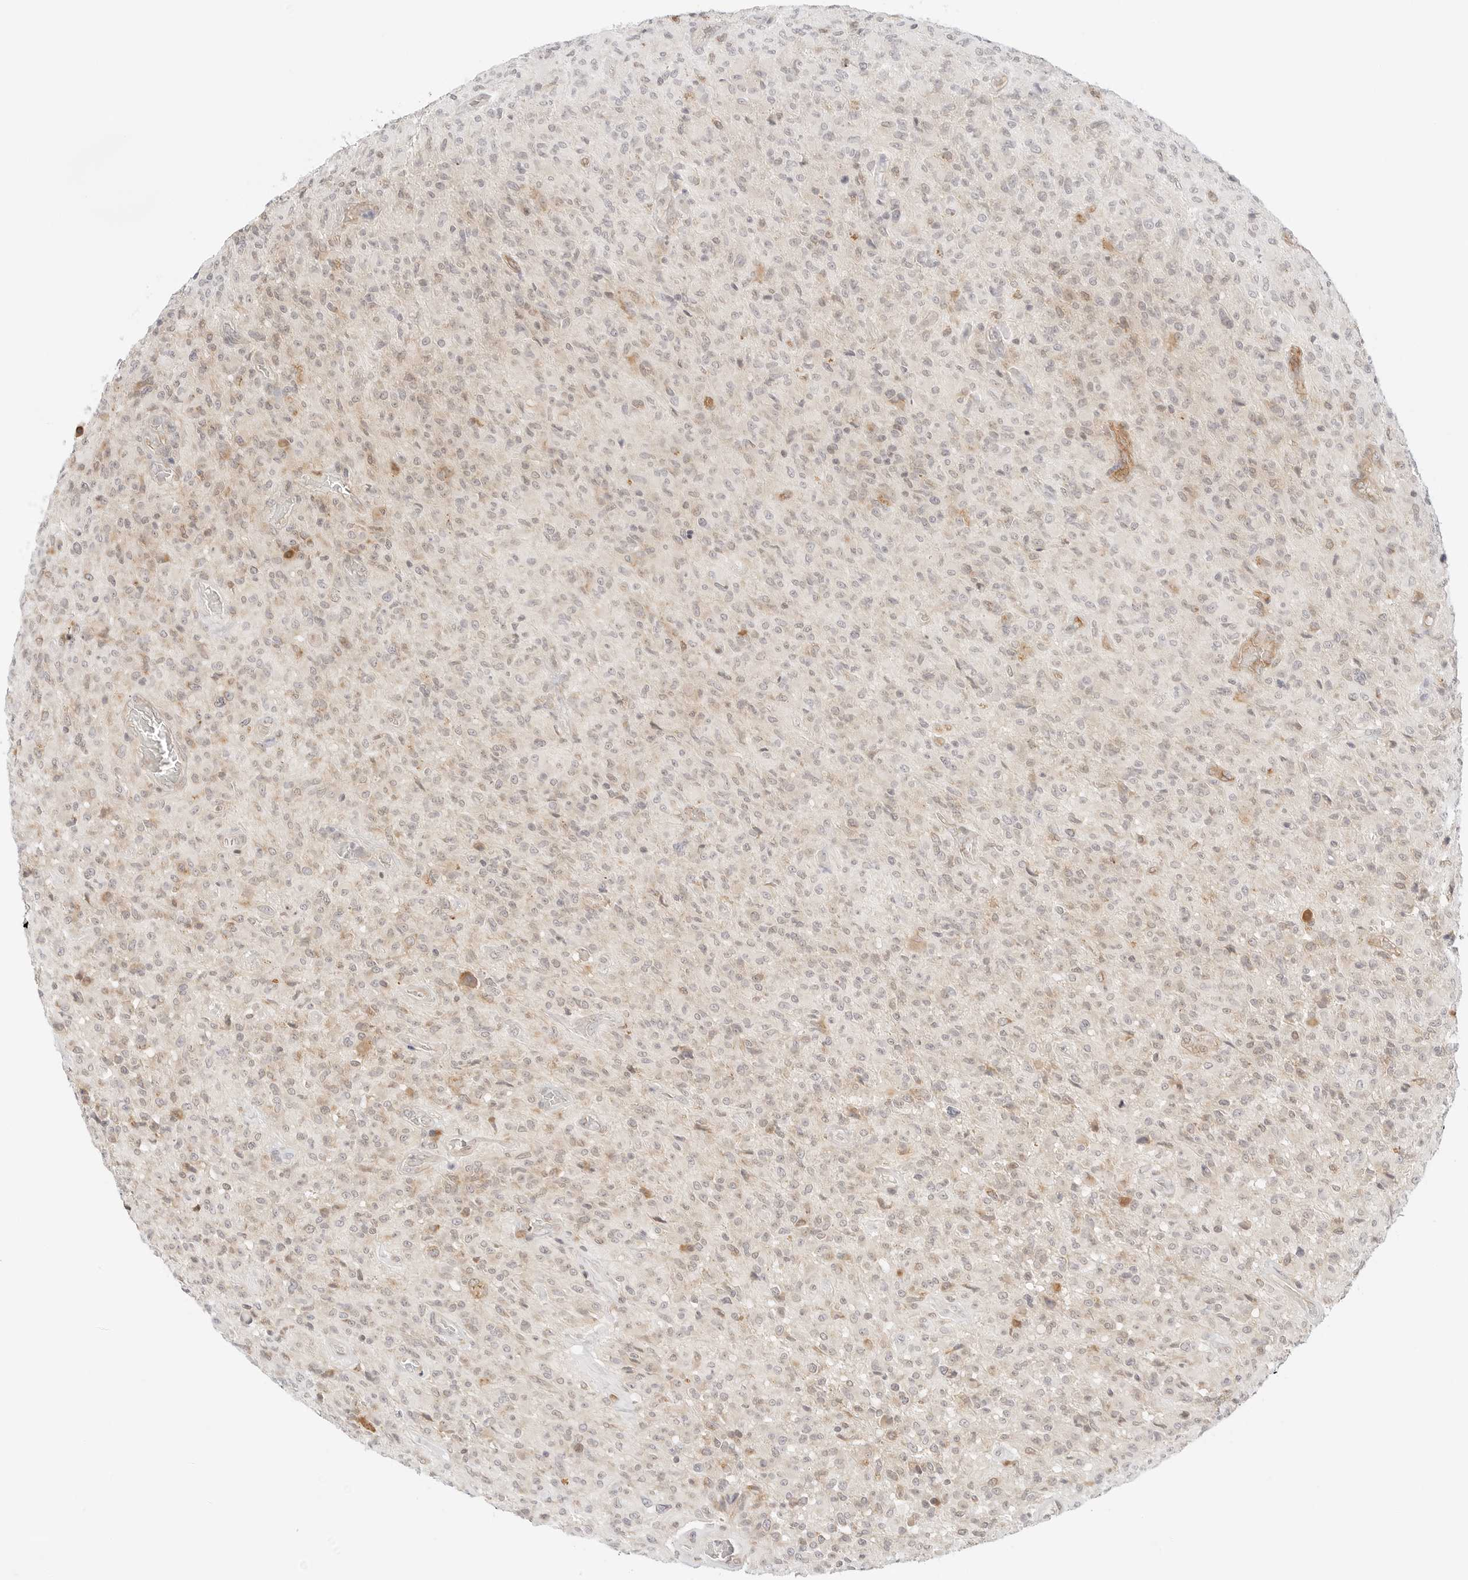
{"staining": {"intensity": "weak", "quantity": "25%-75%", "location": "cytoplasmic/membranous"}, "tissue": "glioma", "cell_type": "Tumor cells", "image_type": "cancer", "snomed": [{"axis": "morphology", "description": "Glioma, malignant, High grade"}, {"axis": "topography", "description": "Brain"}], "caption": "Brown immunohistochemical staining in human malignant high-grade glioma reveals weak cytoplasmic/membranous positivity in about 25%-75% of tumor cells. (DAB (3,3'-diaminobenzidine) = brown stain, brightfield microscopy at high magnification).", "gene": "ERO1B", "patient": {"sex": "female", "age": 57}}